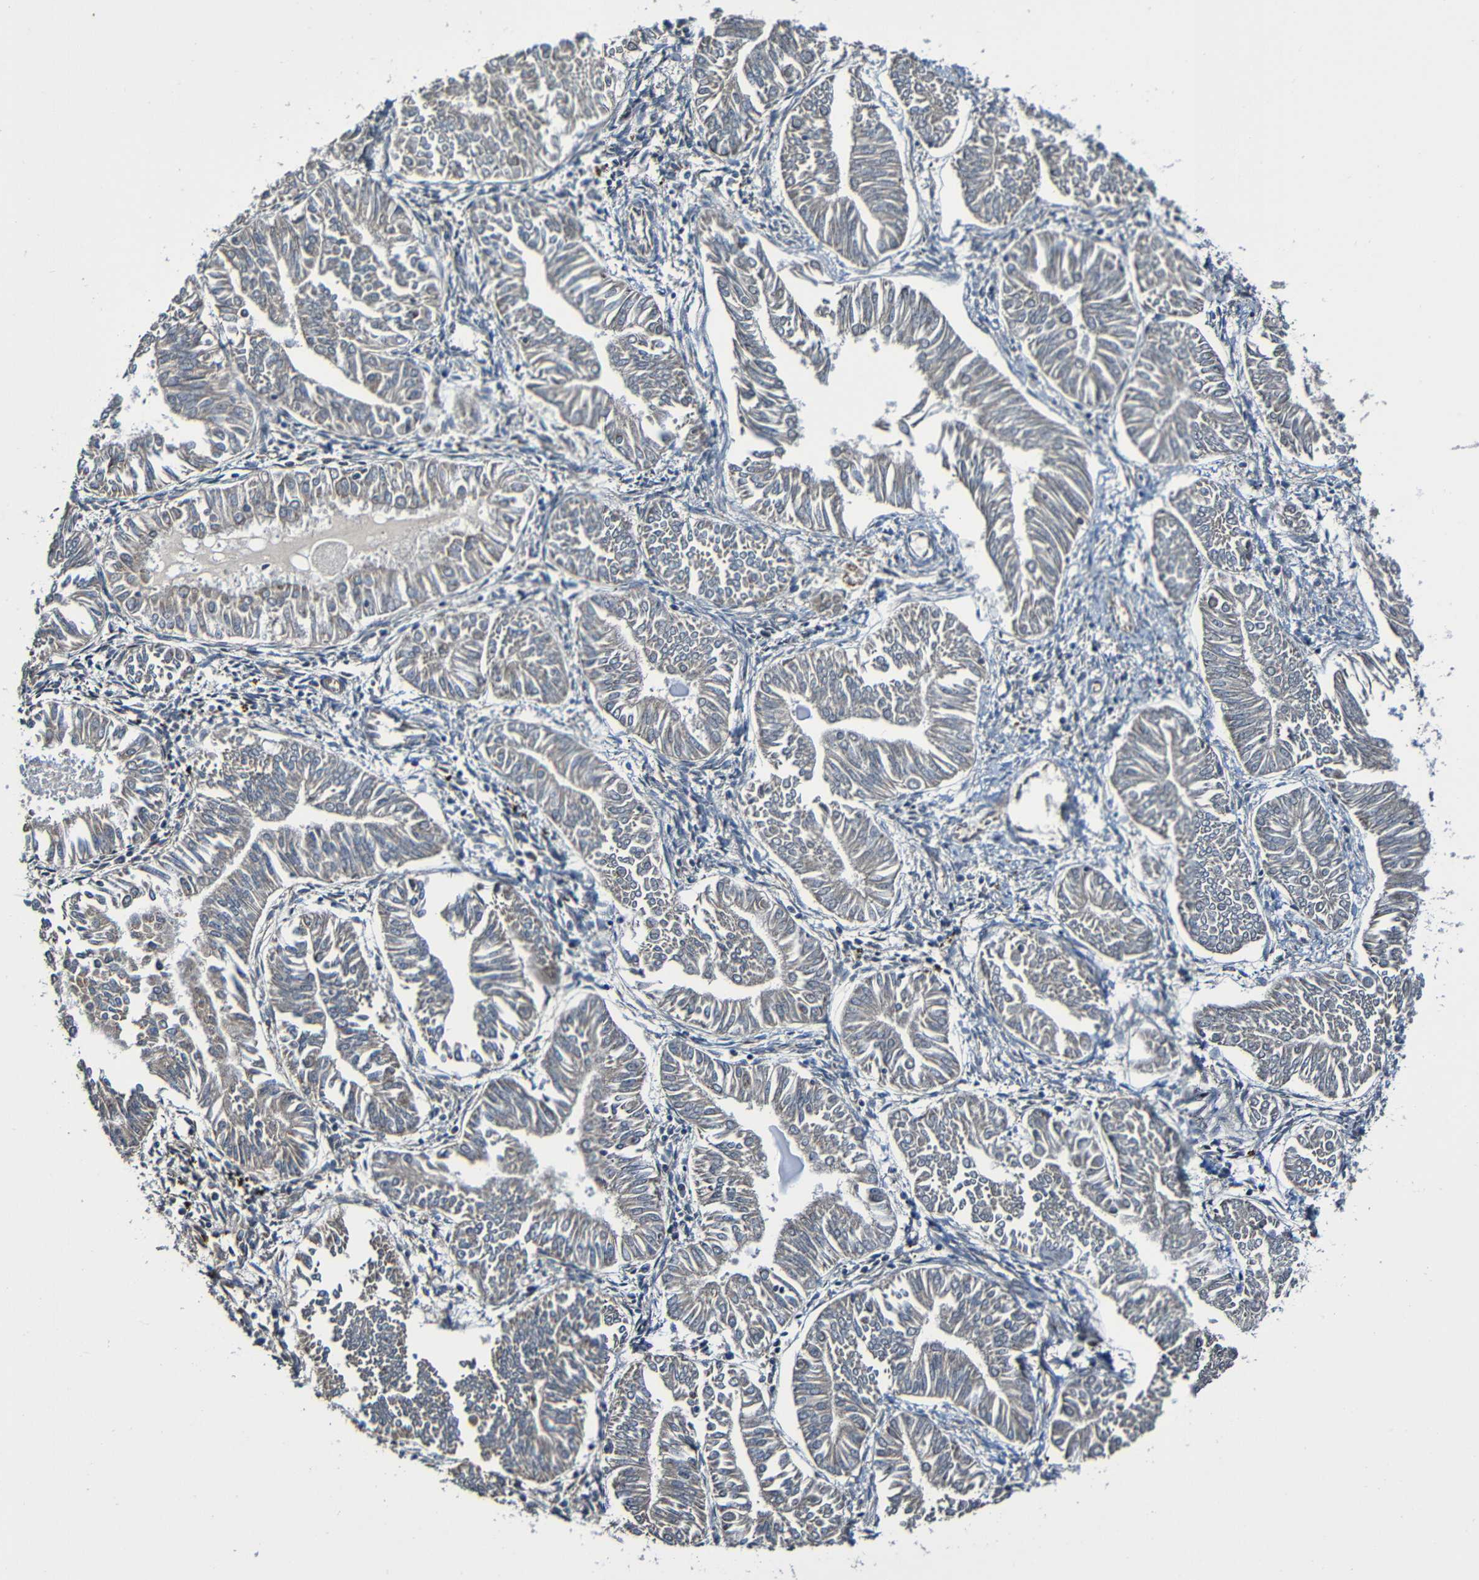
{"staining": {"intensity": "weak", "quantity": "25%-75%", "location": "cytoplasmic/membranous"}, "tissue": "endometrial cancer", "cell_type": "Tumor cells", "image_type": "cancer", "snomed": [{"axis": "morphology", "description": "Adenocarcinoma, NOS"}, {"axis": "topography", "description": "Endometrium"}], "caption": "Endometrial cancer (adenocarcinoma) tissue demonstrates weak cytoplasmic/membranous staining in approximately 25%-75% of tumor cells", "gene": "ADAM15", "patient": {"sex": "female", "age": 53}}